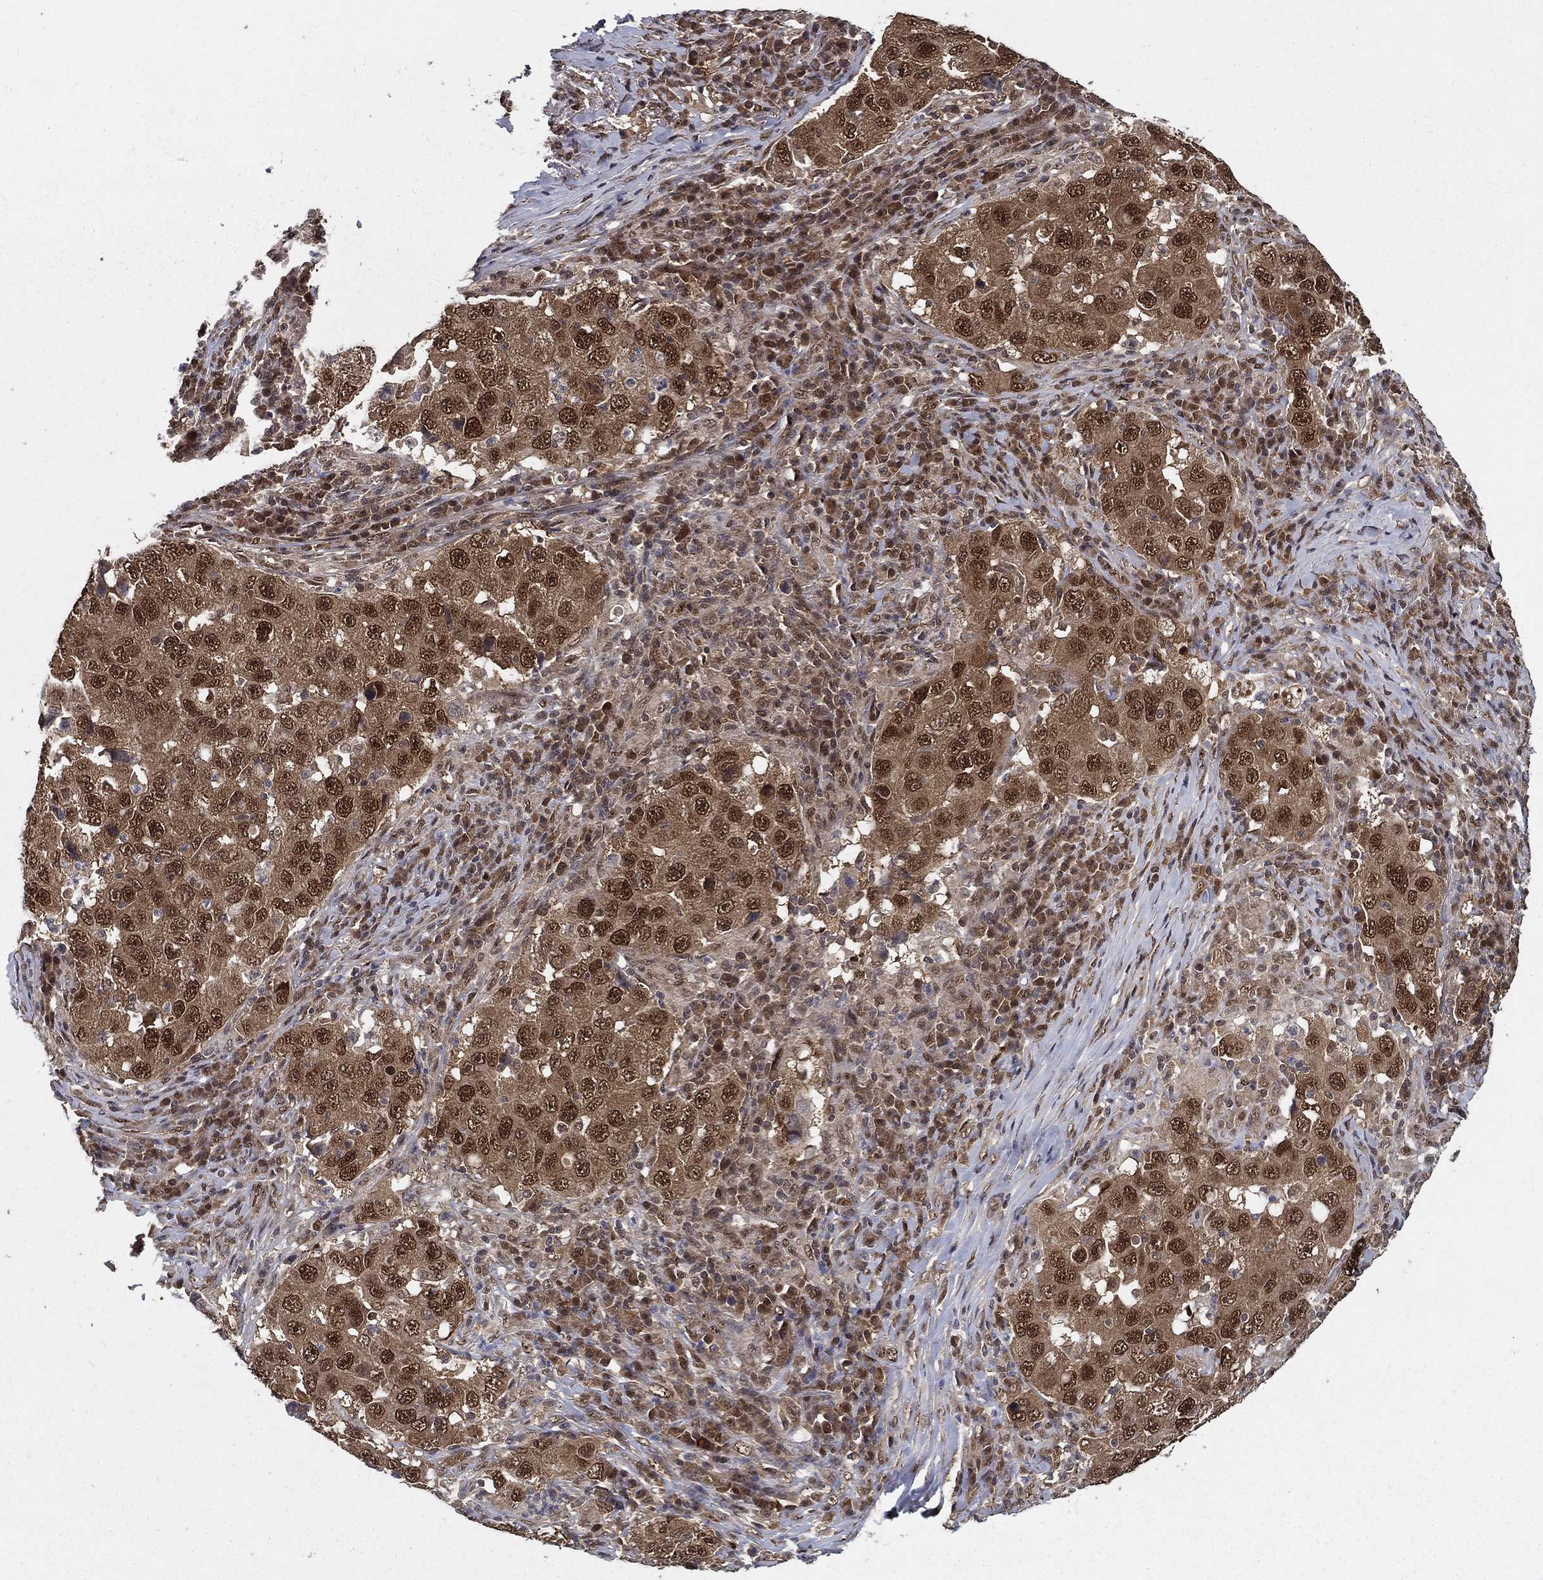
{"staining": {"intensity": "moderate", "quantity": ">75%", "location": "cytoplasmic/membranous,nuclear"}, "tissue": "lung cancer", "cell_type": "Tumor cells", "image_type": "cancer", "snomed": [{"axis": "morphology", "description": "Adenocarcinoma, NOS"}, {"axis": "topography", "description": "Lung"}], "caption": "Brown immunohistochemical staining in lung adenocarcinoma displays moderate cytoplasmic/membranous and nuclear positivity in approximately >75% of tumor cells.", "gene": "CARM1", "patient": {"sex": "male", "age": 73}}